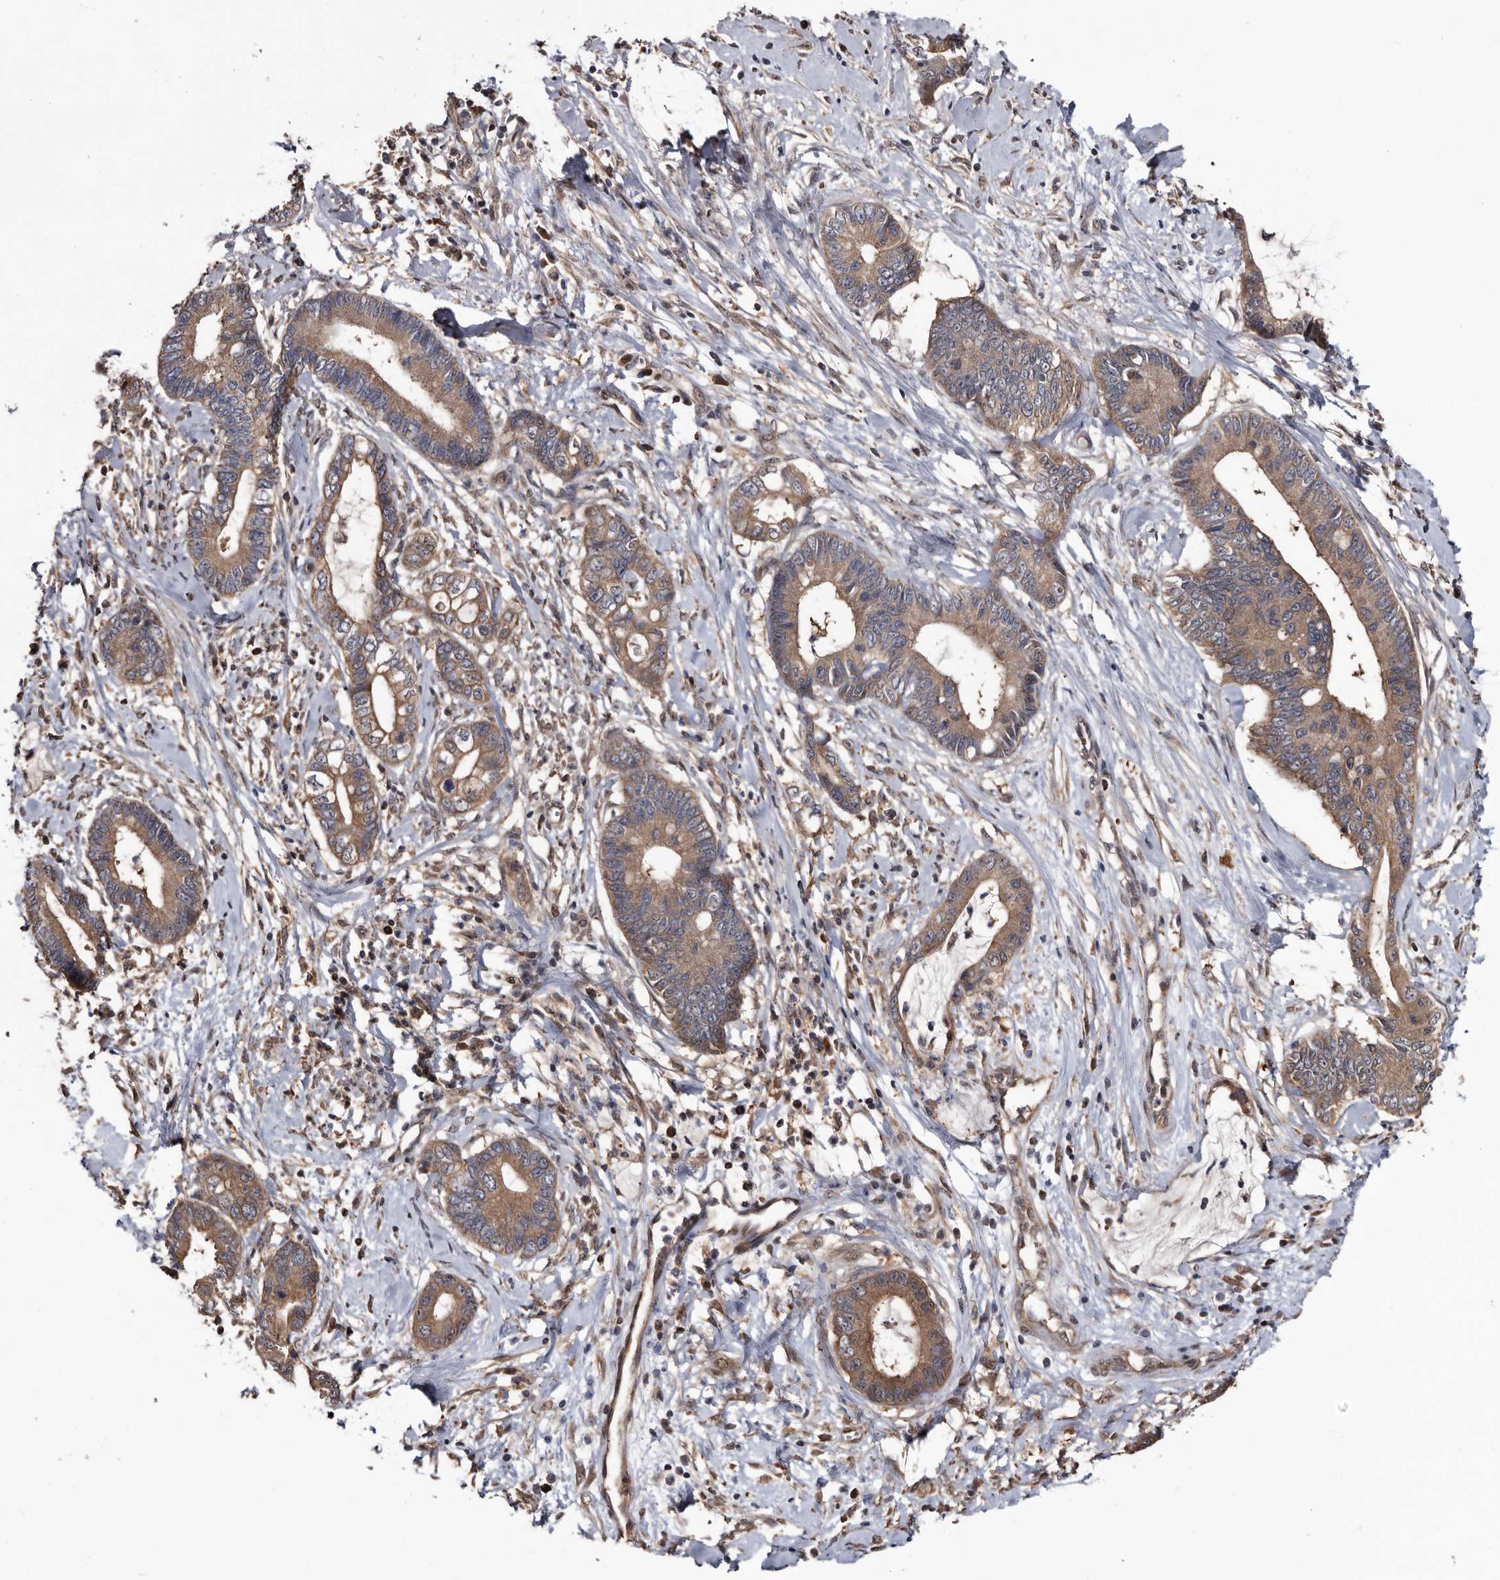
{"staining": {"intensity": "moderate", "quantity": ">75%", "location": "cytoplasmic/membranous"}, "tissue": "cervical cancer", "cell_type": "Tumor cells", "image_type": "cancer", "snomed": [{"axis": "morphology", "description": "Adenocarcinoma, NOS"}, {"axis": "topography", "description": "Cervix"}], "caption": "Immunohistochemical staining of human cervical cancer demonstrates medium levels of moderate cytoplasmic/membranous protein positivity in approximately >75% of tumor cells.", "gene": "TTI2", "patient": {"sex": "female", "age": 44}}